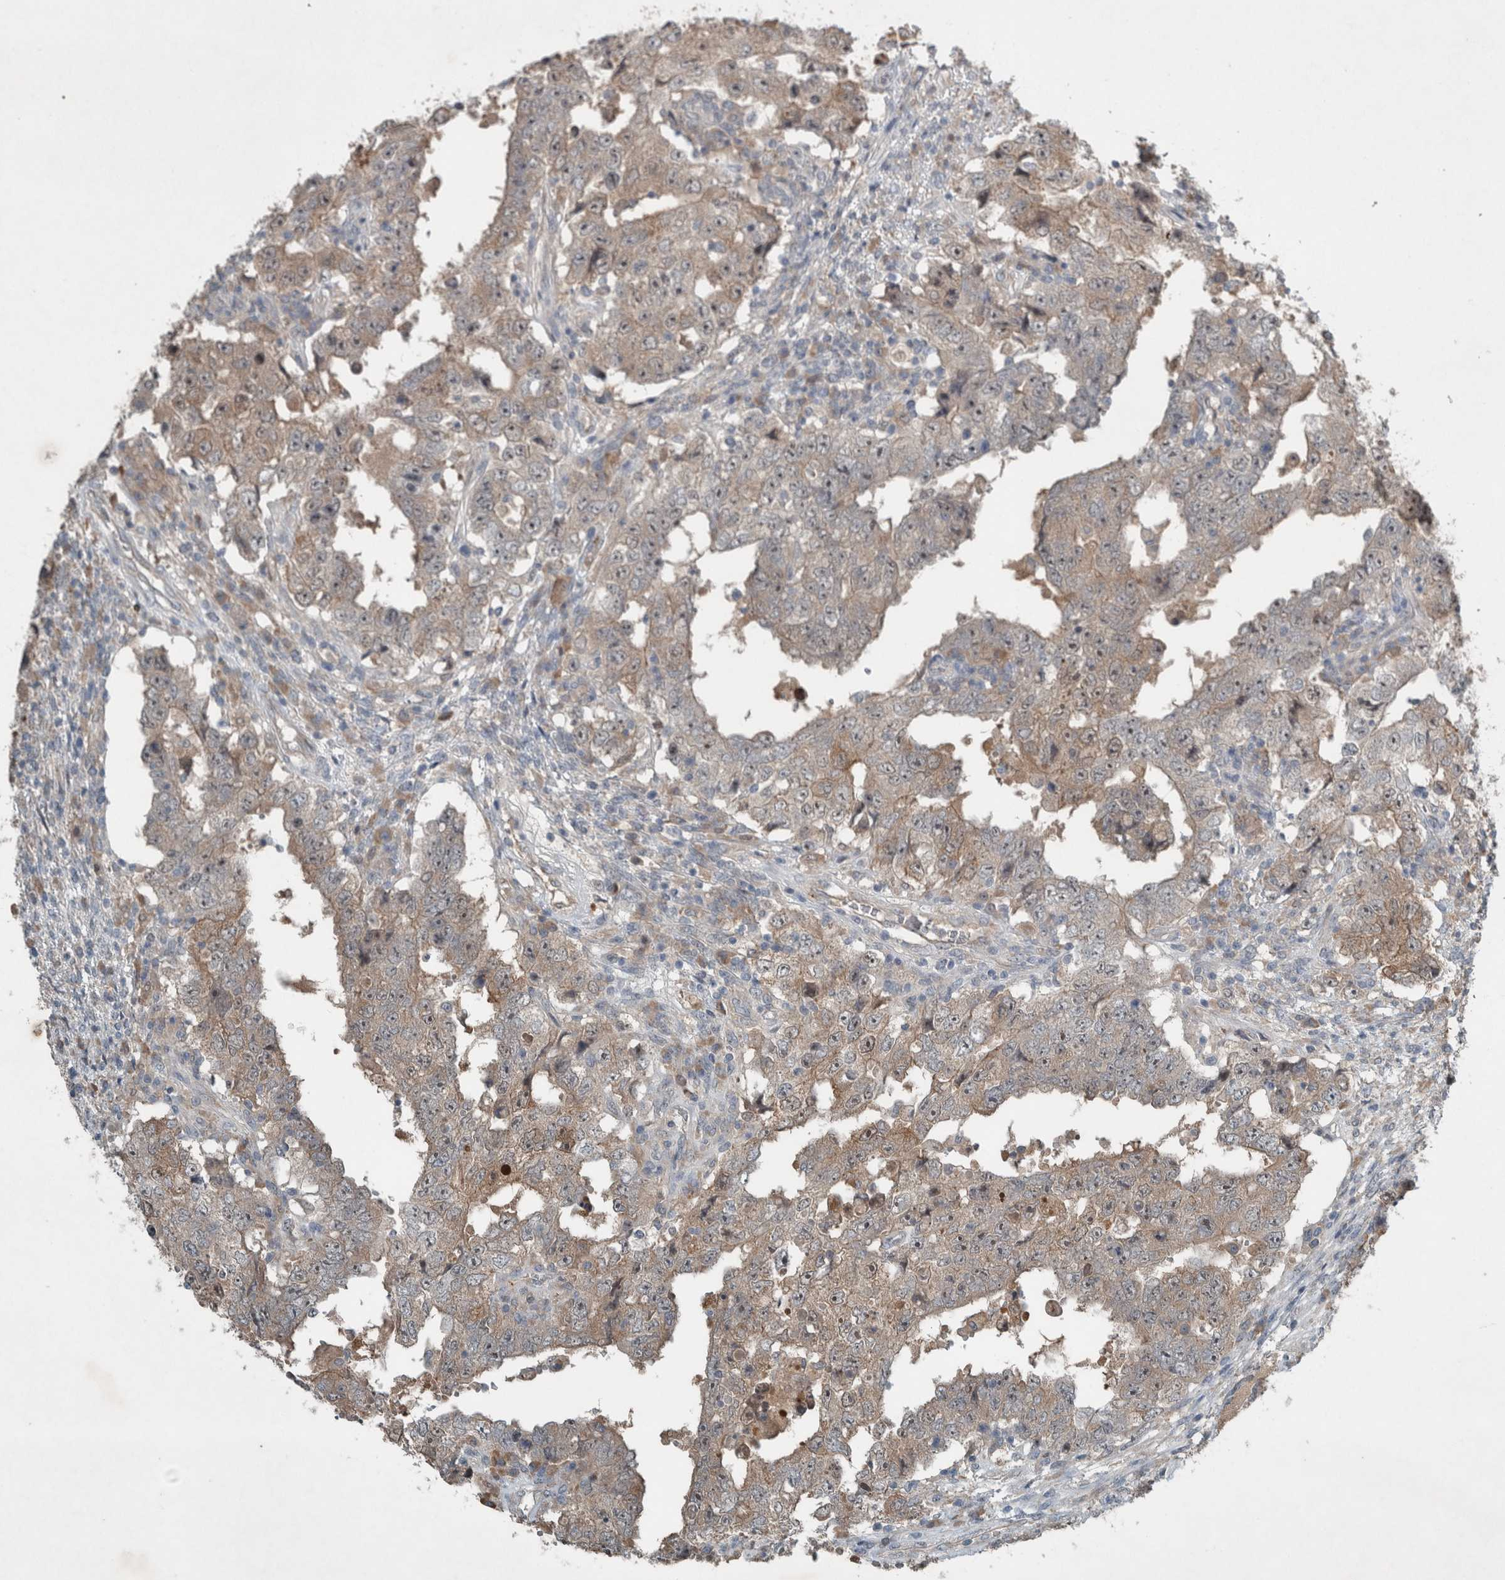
{"staining": {"intensity": "weak", "quantity": ">75%", "location": "cytoplasmic/membranous"}, "tissue": "testis cancer", "cell_type": "Tumor cells", "image_type": "cancer", "snomed": [{"axis": "morphology", "description": "Carcinoma, Embryonal, NOS"}, {"axis": "topography", "description": "Testis"}], "caption": "Immunohistochemistry (IHC) of human testis embryonal carcinoma reveals low levels of weak cytoplasmic/membranous staining in about >75% of tumor cells.", "gene": "RALGDS", "patient": {"sex": "male", "age": 26}}